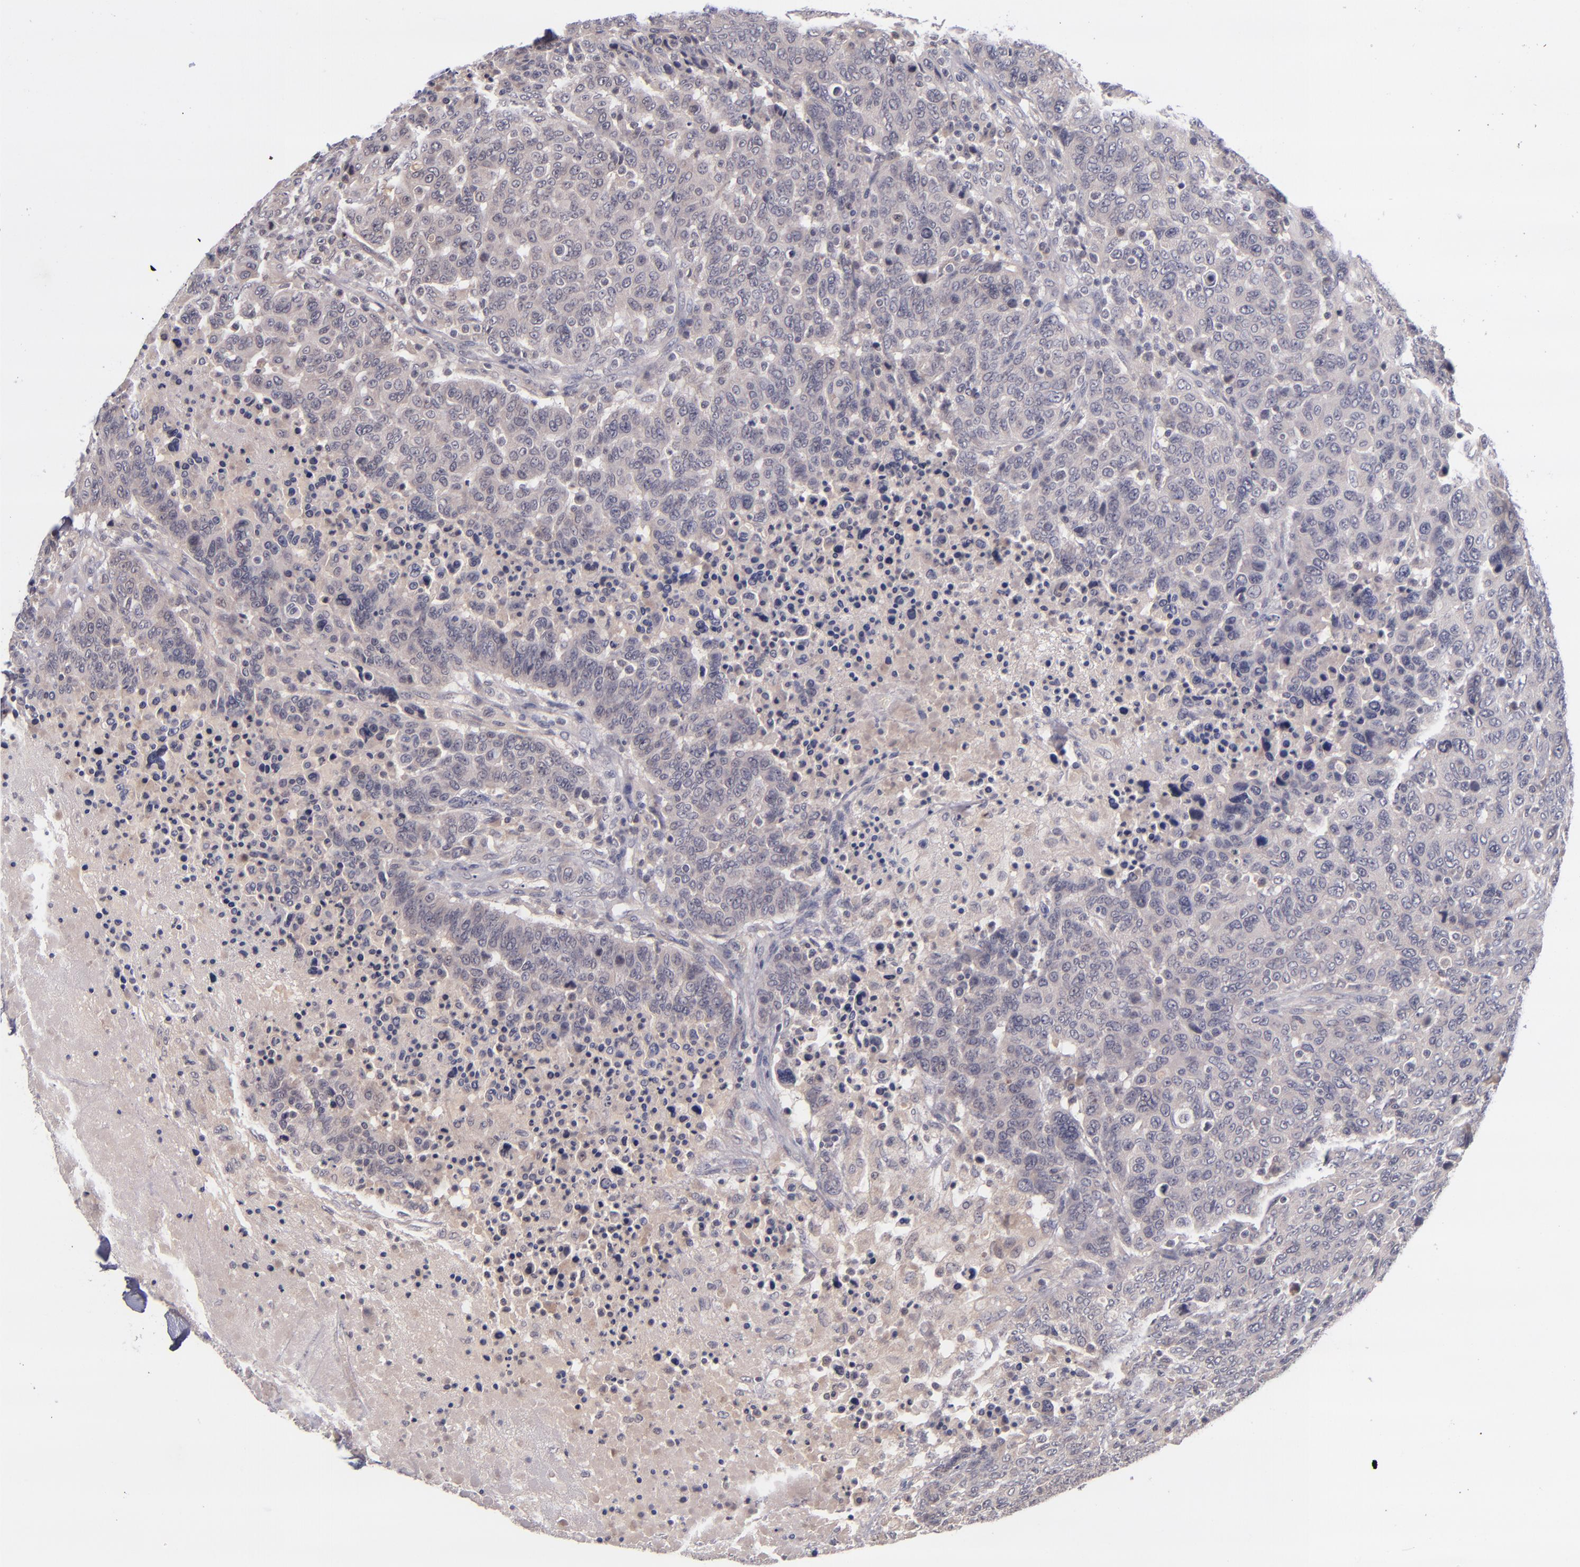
{"staining": {"intensity": "weak", "quantity": "<25%", "location": "cytoplasmic/membranous"}, "tissue": "breast cancer", "cell_type": "Tumor cells", "image_type": "cancer", "snomed": [{"axis": "morphology", "description": "Duct carcinoma"}, {"axis": "topography", "description": "Breast"}], "caption": "The image reveals no significant expression in tumor cells of breast cancer (invasive ductal carcinoma). (DAB (3,3'-diaminobenzidine) immunohistochemistry visualized using brightfield microscopy, high magnification).", "gene": "TSC2", "patient": {"sex": "female", "age": 37}}